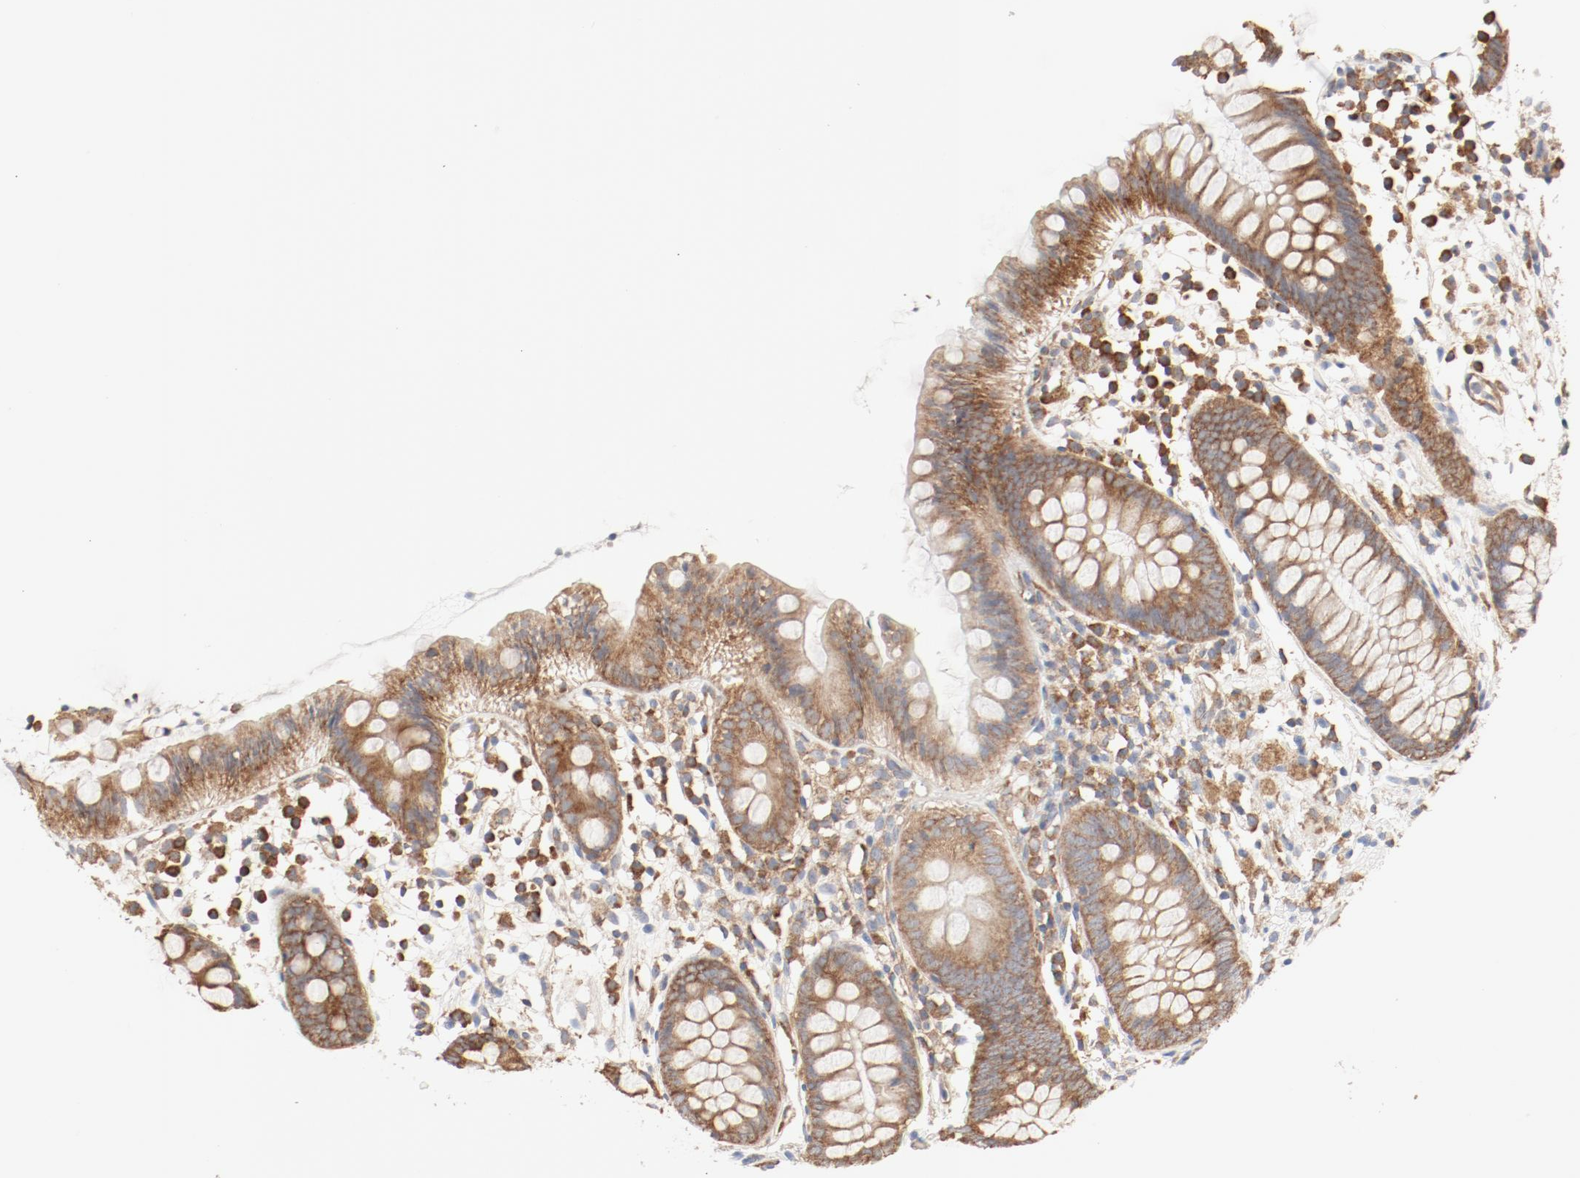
{"staining": {"intensity": "moderate", "quantity": ">75%", "location": "cytoplasmic/membranous"}, "tissue": "appendix", "cell_type": "Glandular cells", "image_type": "normal", "snomed": [{"axis": "morphology", "description": "Normal tissue, NOS"}, {"axis": "topography", "description": "Appendix"}], "caption": "Immunohistochemistry (IHC) staining of benign appendix, which reveals medium levels of moderate cytoplasmic/membranous expression in about >75% of glandular cells indicating moderate cytoplasmic/membranous protein expression. The staining was performed using DAB (brown) for protein detection and nuclei were counterstained in hematoxylin (blue).", "gene": "RPS6", "patient": {"sex": "male", "age": 38}}